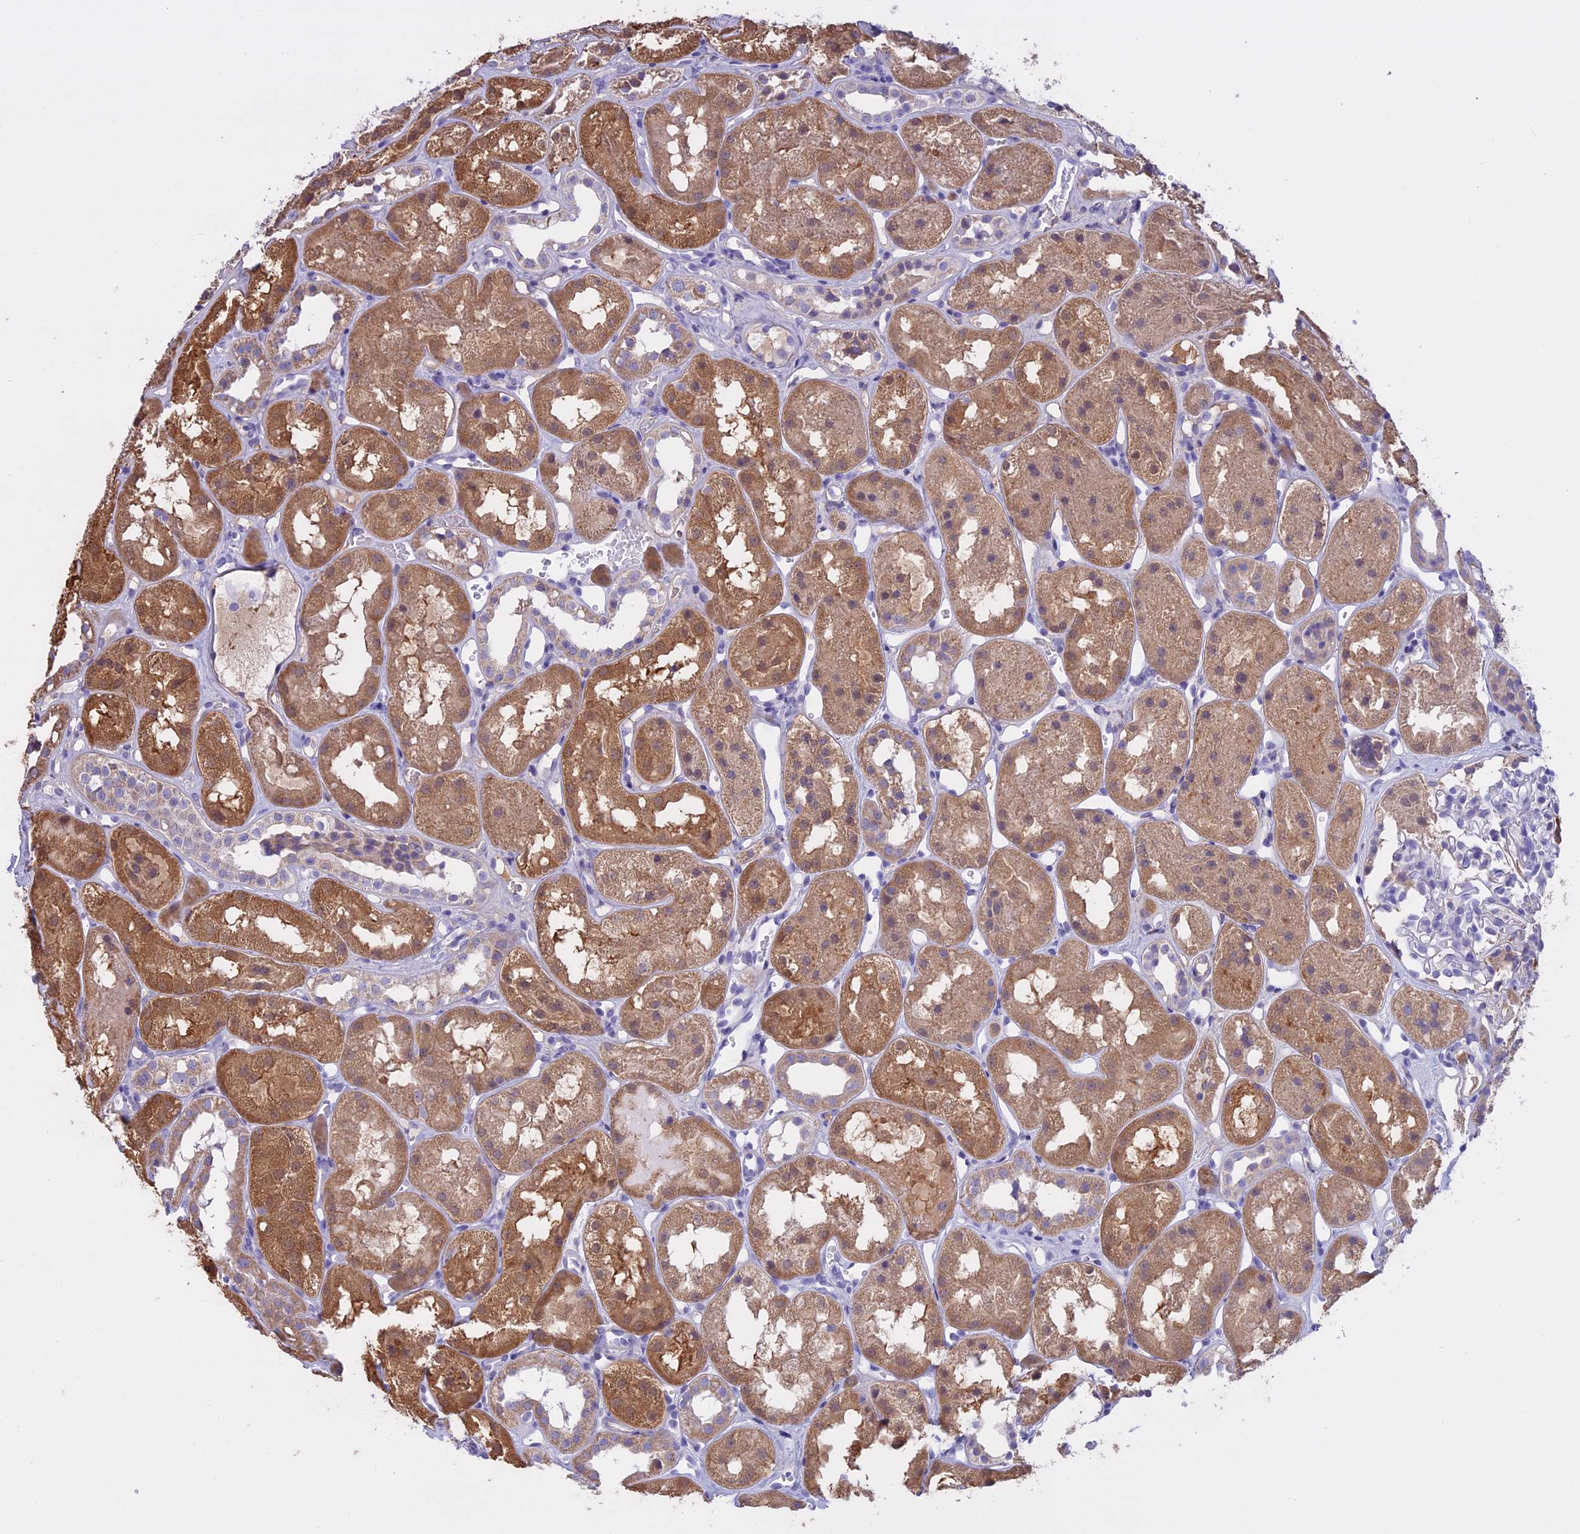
{"staining": {"intensity": "negative", "quantity": "none", "location": "none"}, "tissue": "kidney", "cell_type": "Cells in glomeruli", "image_type": "normal", "snomed": [{"axis": "morphology", "description": "Normal tissue, NOS"}, {"axis": "topography", "description": "Kidney"}], "caption": "Kidney was stained to show a protein in brown. There is no significant expression in cells in glomeruli. (Stains: DAB (3,3'-diaminobenzidine) immunohistochemistry with hematoxylin counter stain, Microscopy: brightfield microscopy at high magnification).", "gene": "LHFPL2", "patient": {"sex": "male", "age": 16}}